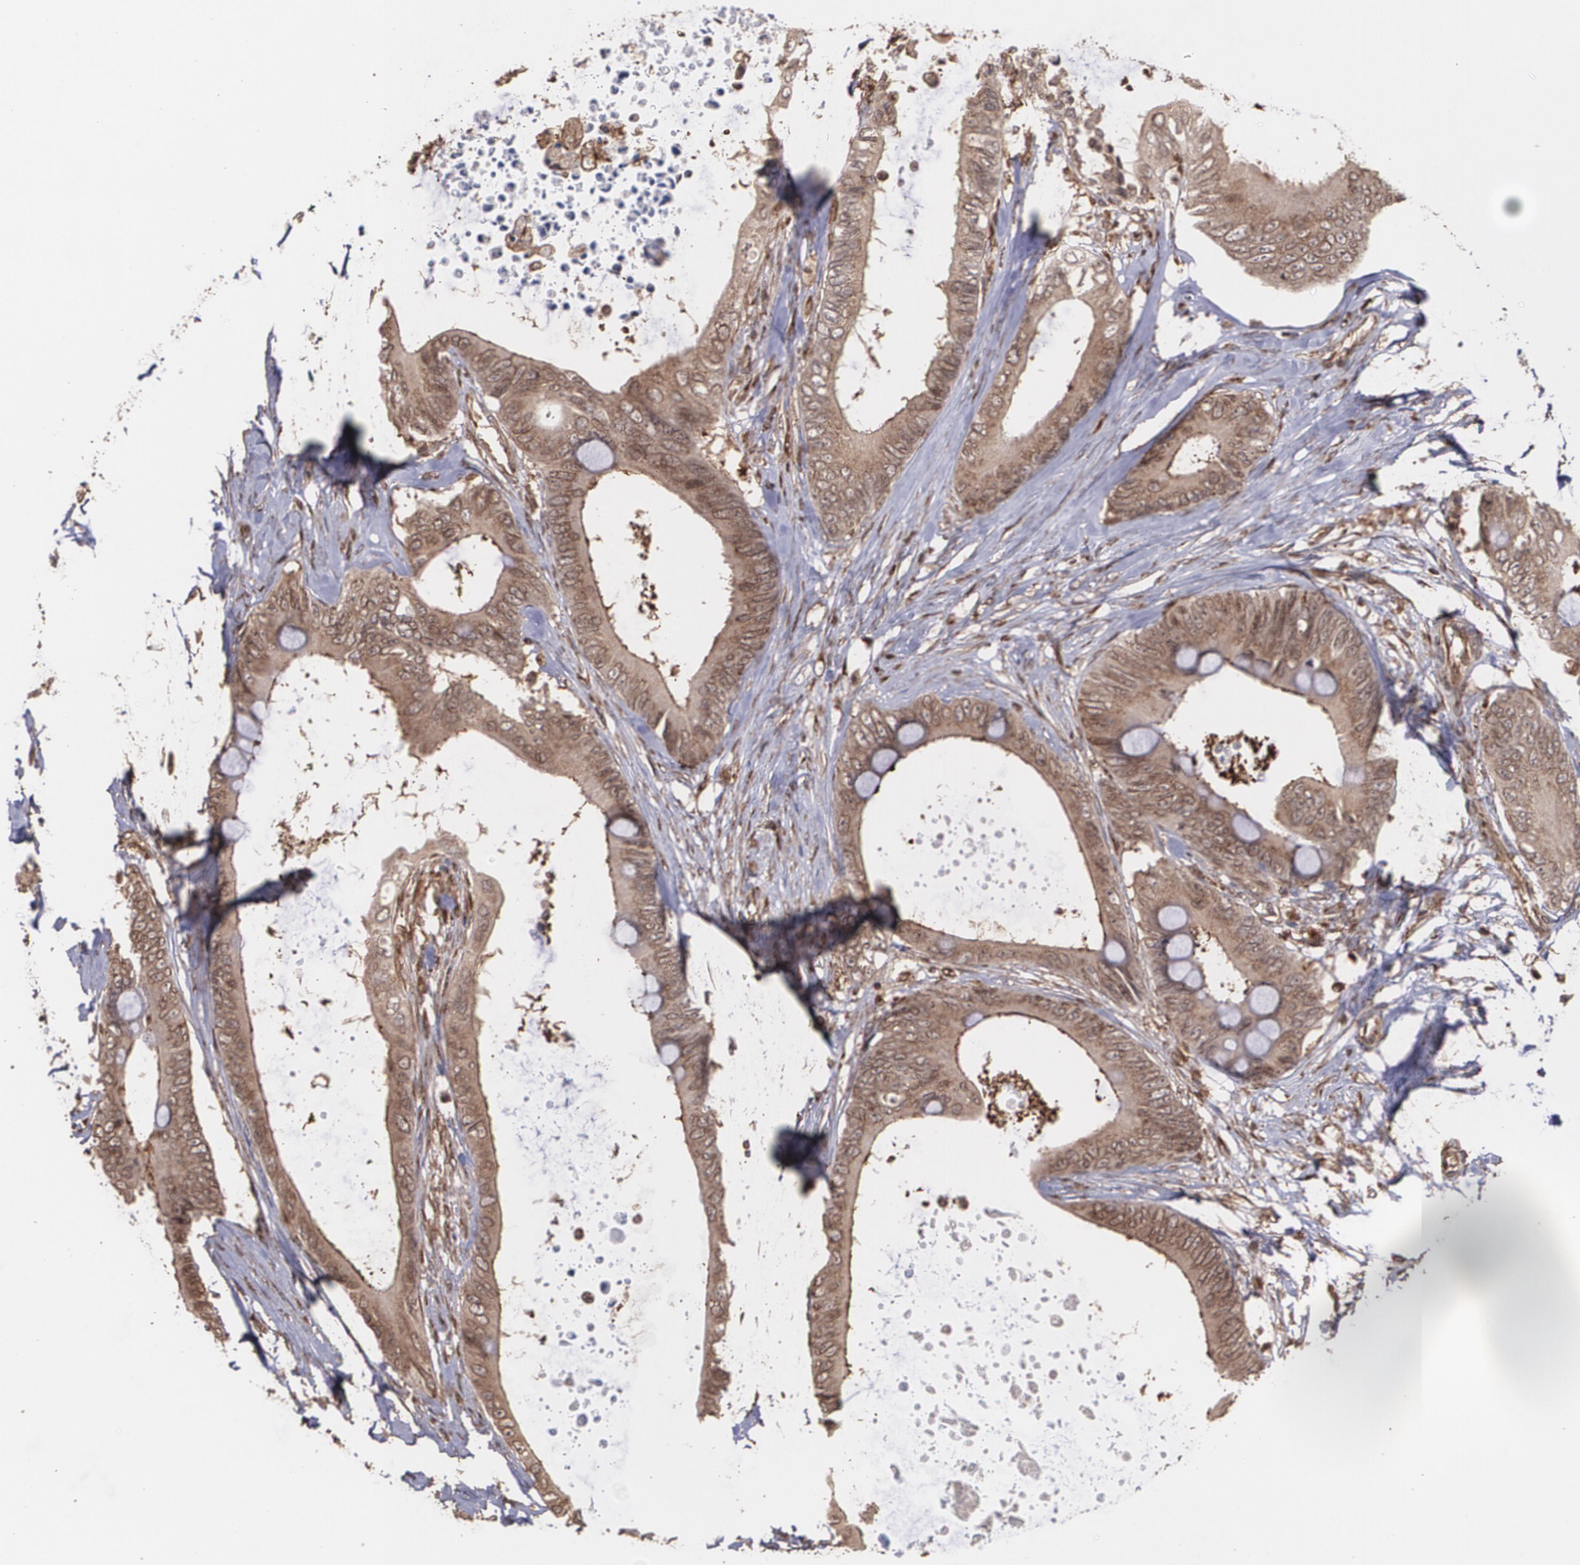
{"staining": {"intensity": "moderate", "quantity": ">75%", "location": "cytoplasmic/membranous"}, "tissue": "colorectal cancer", "cell_type": "Tumor cells", "image_type": "cancer", "snomed": [{"axis": "morphology", "description": "Normal tissue, NOS"}, {"axis": "morphology", "description": "Adenocarcinoma, NOS"}, {"axis": "topography", "description": "Rectum"}, {"axis": "topography", "description": "Peripheral nerve tissue"}], "caption": "Moderate cytoplasmic/membranous expression for a protein is present in approximately >75% of tumor cells of adenocarcinoma (colorectal) using IHC.", "gene": "TRIP11", "patient": {"sex": "female", "age": 77}}